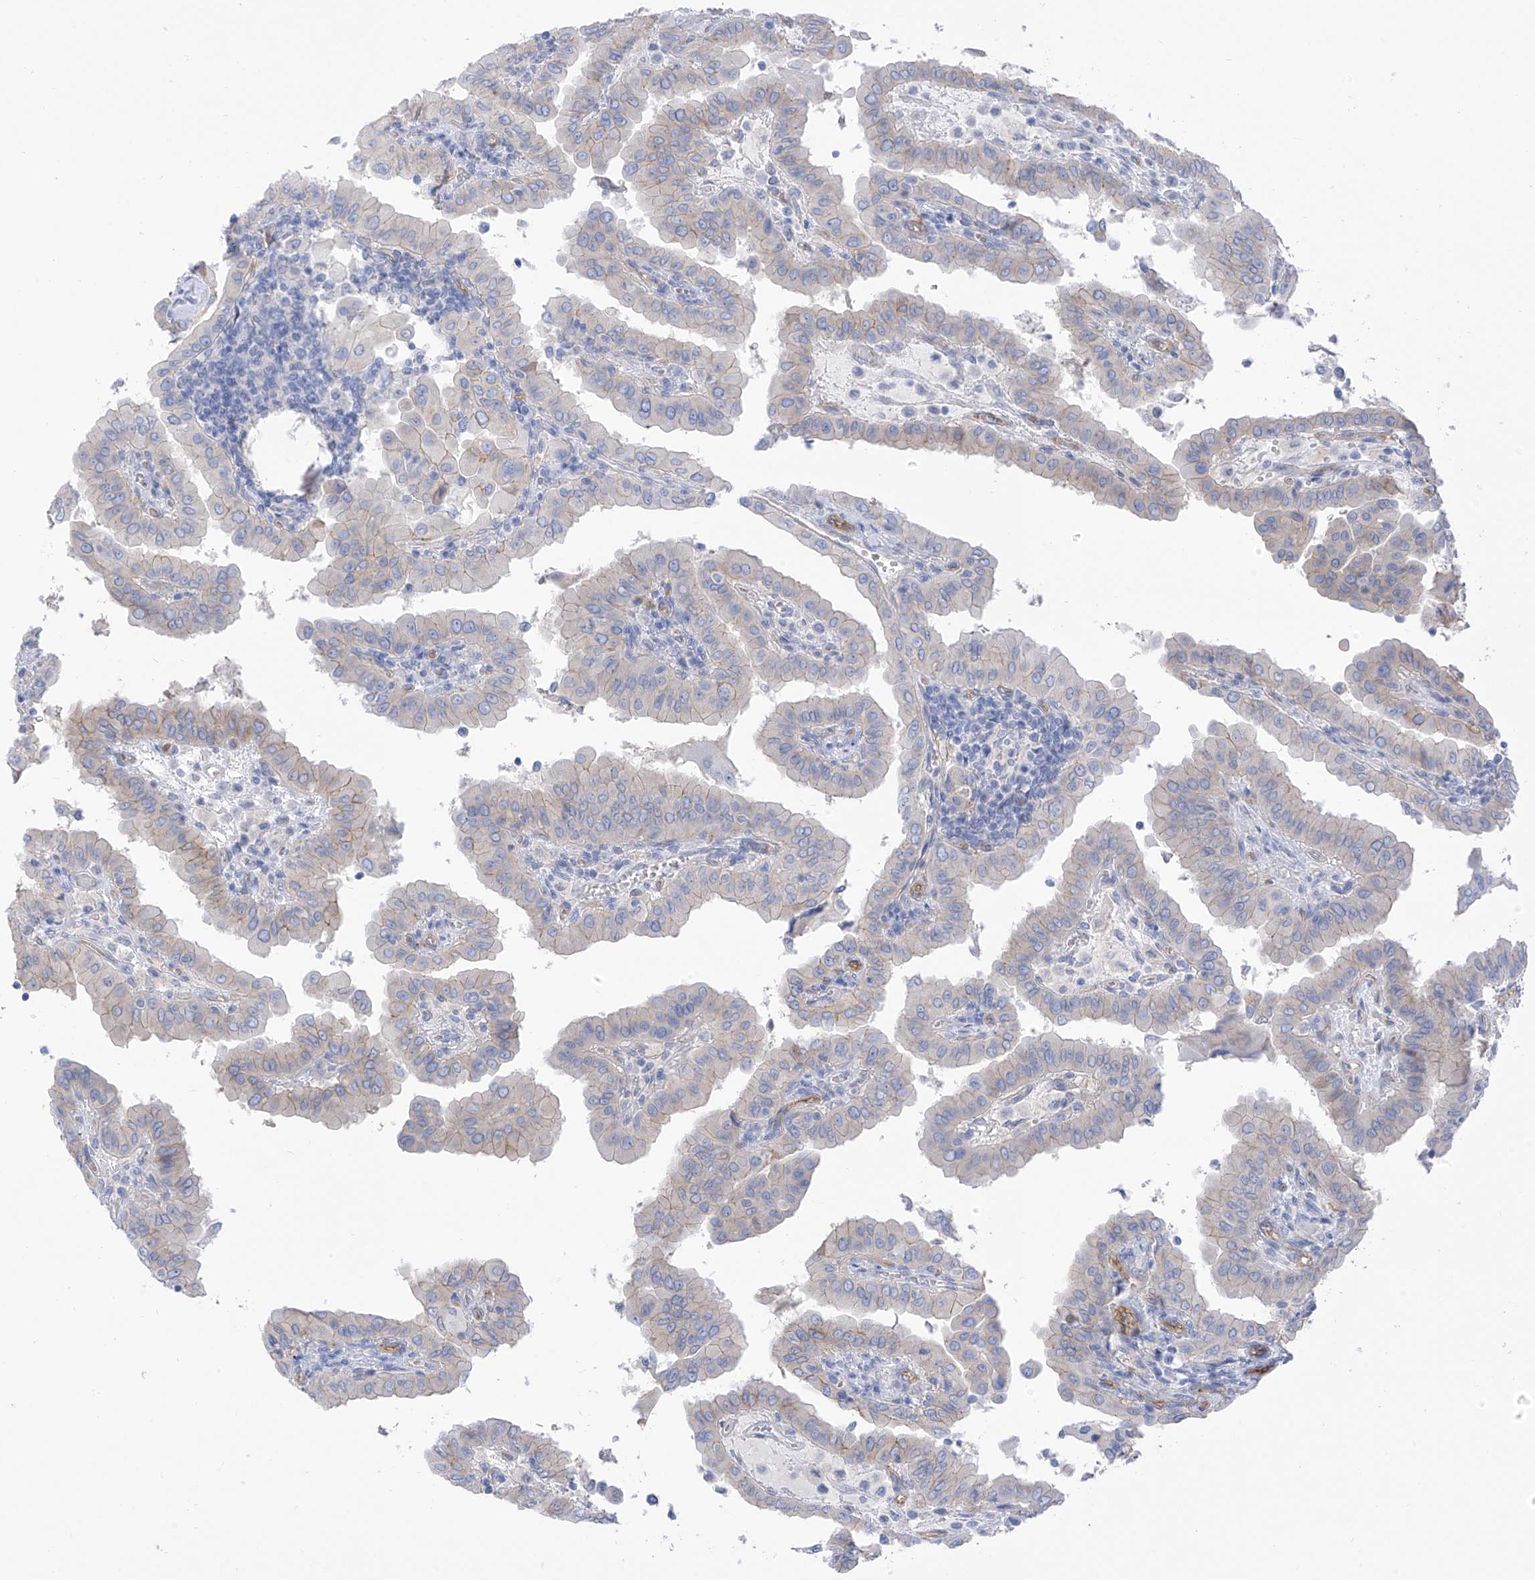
{"staining": {"intensity": "weak", "quantity": "<25%", "location": "cytoplasmic/membranous"}, "tissue": "thyroid cancer", "cell_type": "Tumor cells", "image_type": "cancer", "snomed": [{"axis": "morphology", "description": "Papillary adenocarcinoma, NOS"}, {"axis": "topography", "description": "Thyroid gland"}], "caption": "Immunohistochemistry photomicrograph of neoplastic tissue: thyroid cancer (papillary adenocarcinoma) stained with DAB exhibits no significant protein staining in tumor cells.", "gene": "ITGA9", "patient": {"sex": "male", "age": 33}}